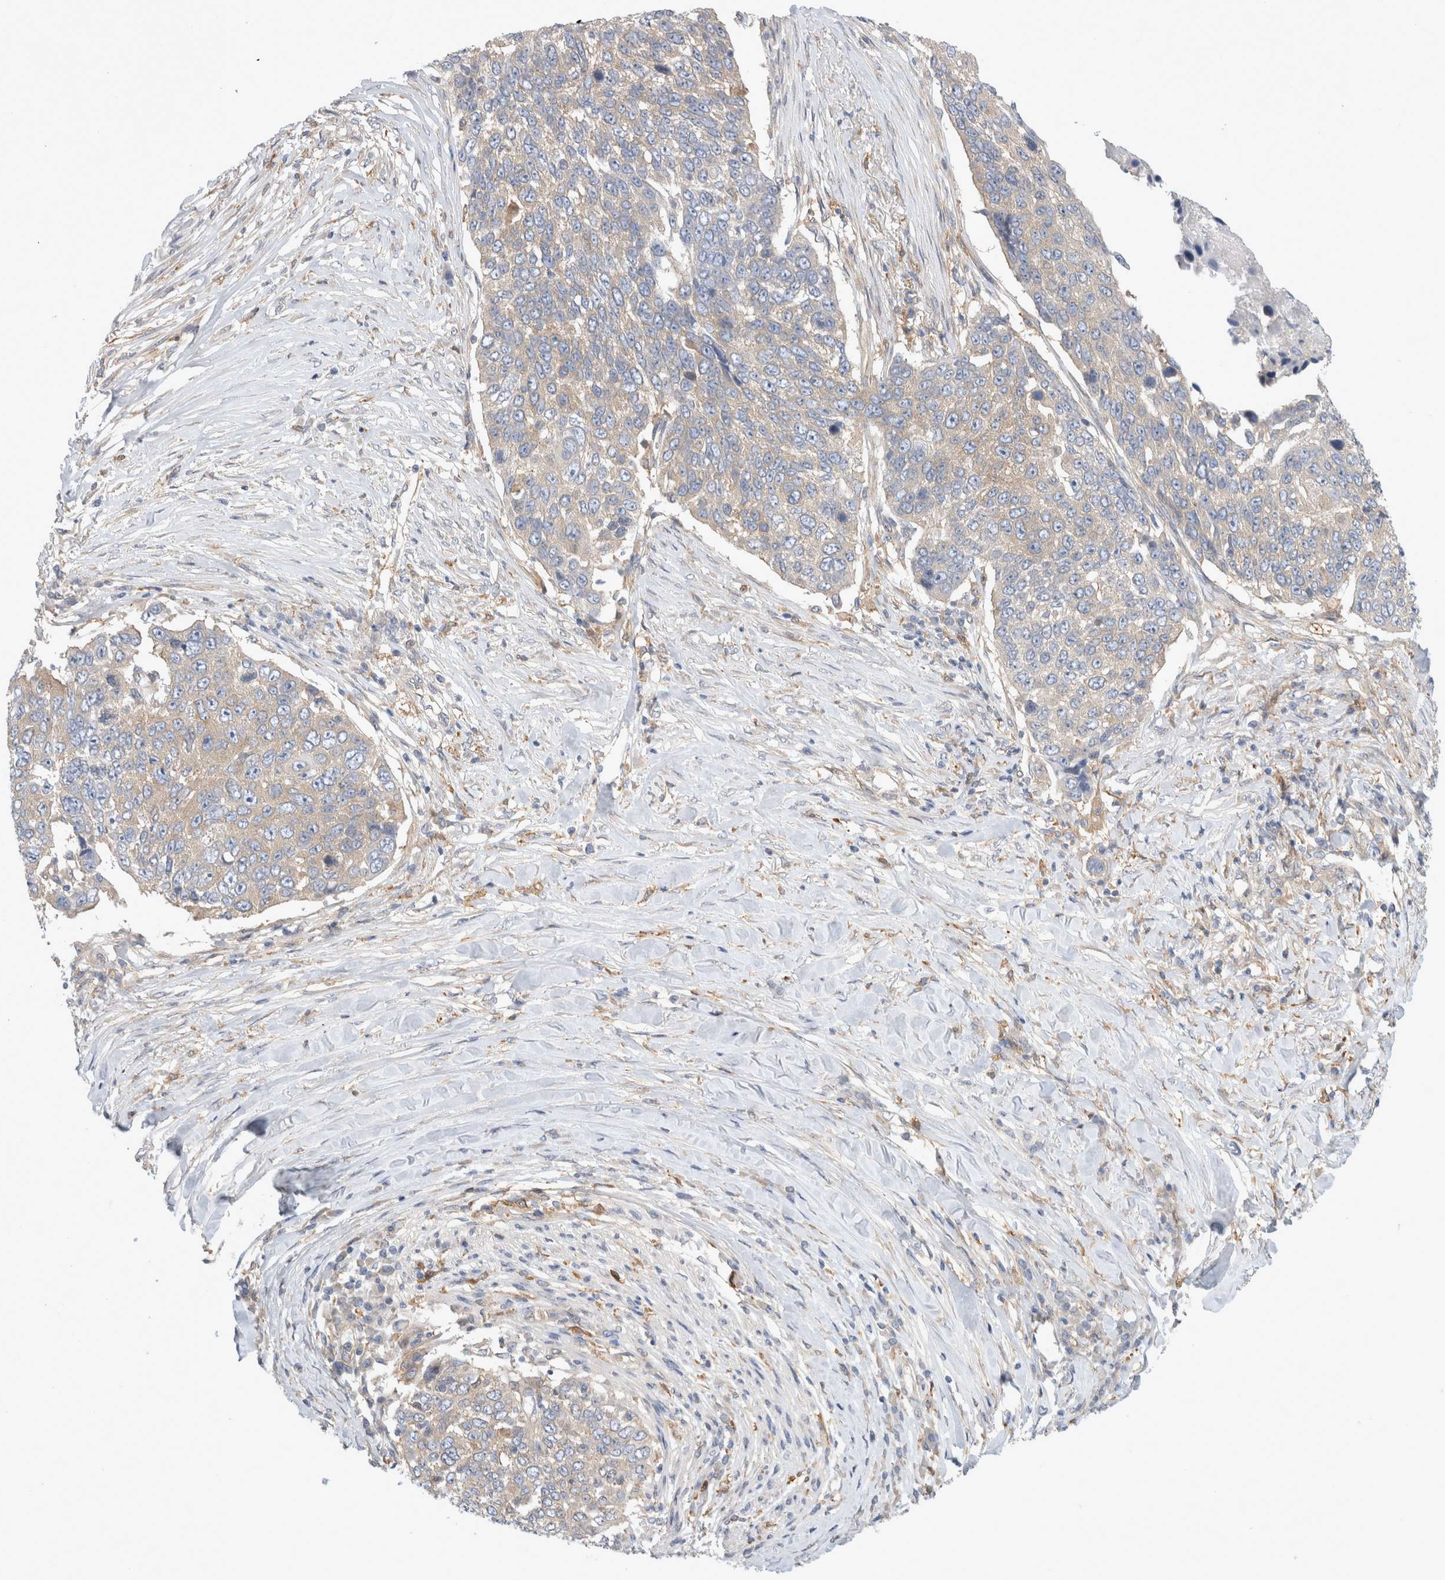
{"staining": {"intensity": "weak", "quantity": ">75%", "location": "cytoplasmic/membranous"}, "tissue": "lung cancer", "cell_type": "Tumor cells", "image_type": "cancer", "snomed": [{"axis": "morphology", "description": "Squamous cell carcinoma, NOS"}, {"axis": "topography", "description": "Lung"}], "caption": "The micrograph reveals a brown stain indicating the presence of a protein in the cytoplasmic/membranous of tumor cells in lung cancer (squamous cell carcinoma). (Stains: DAB in brown, nuclei in blue, Microscopy: brightfield microscopy at high magnification).", "gene": "CDCA7L", "patient": {"sex": "male", "age": 66}}